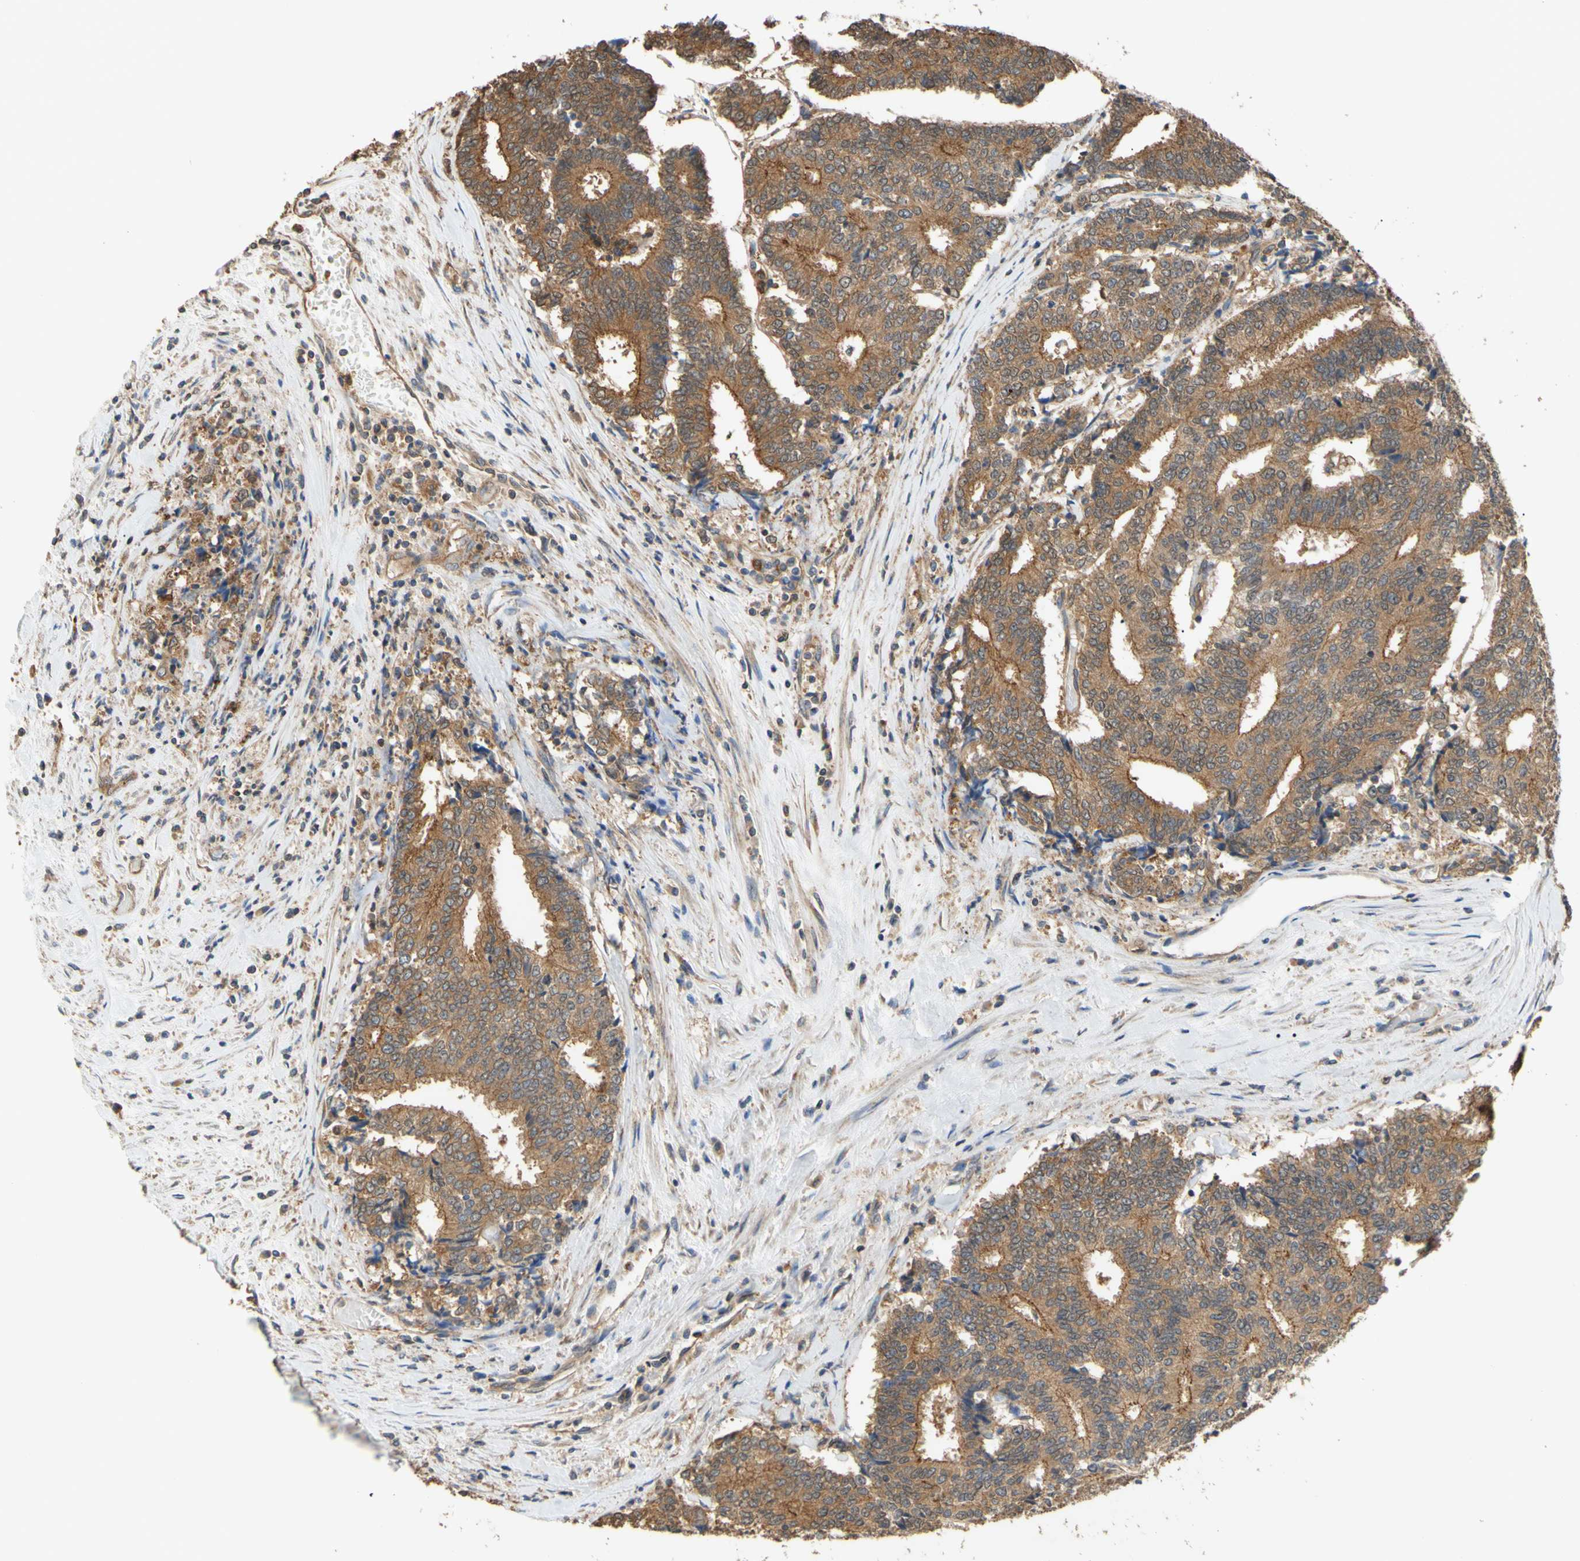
{"staining": {"intensity": "strong", "quantity": ">75%", "location": "cytoplasmic/membranous"}, "tissue": "prostate cancer", "cell_type": "Tumor cells", "image_type": "cancer", "snomed": [{"axis": "morphology", "description": "Normal tissue, NOS"}, {"axis": "morphology", "description": "Adenocarcinoma, High grade"}, {"axis": "topography", "description": "Prostate"}, {"axis": "topography", "description": "Seminal veicle"}], "caption": "This photomicrograph shows immunohistochemistry staining of human adenocarcinoma (high-grade) (prostate), with high strong cytoplasmic/membranous positivity in about >75% of tumor cells.", "gene": "CTTN", "patient": {"sex": "male", "age": 55}}